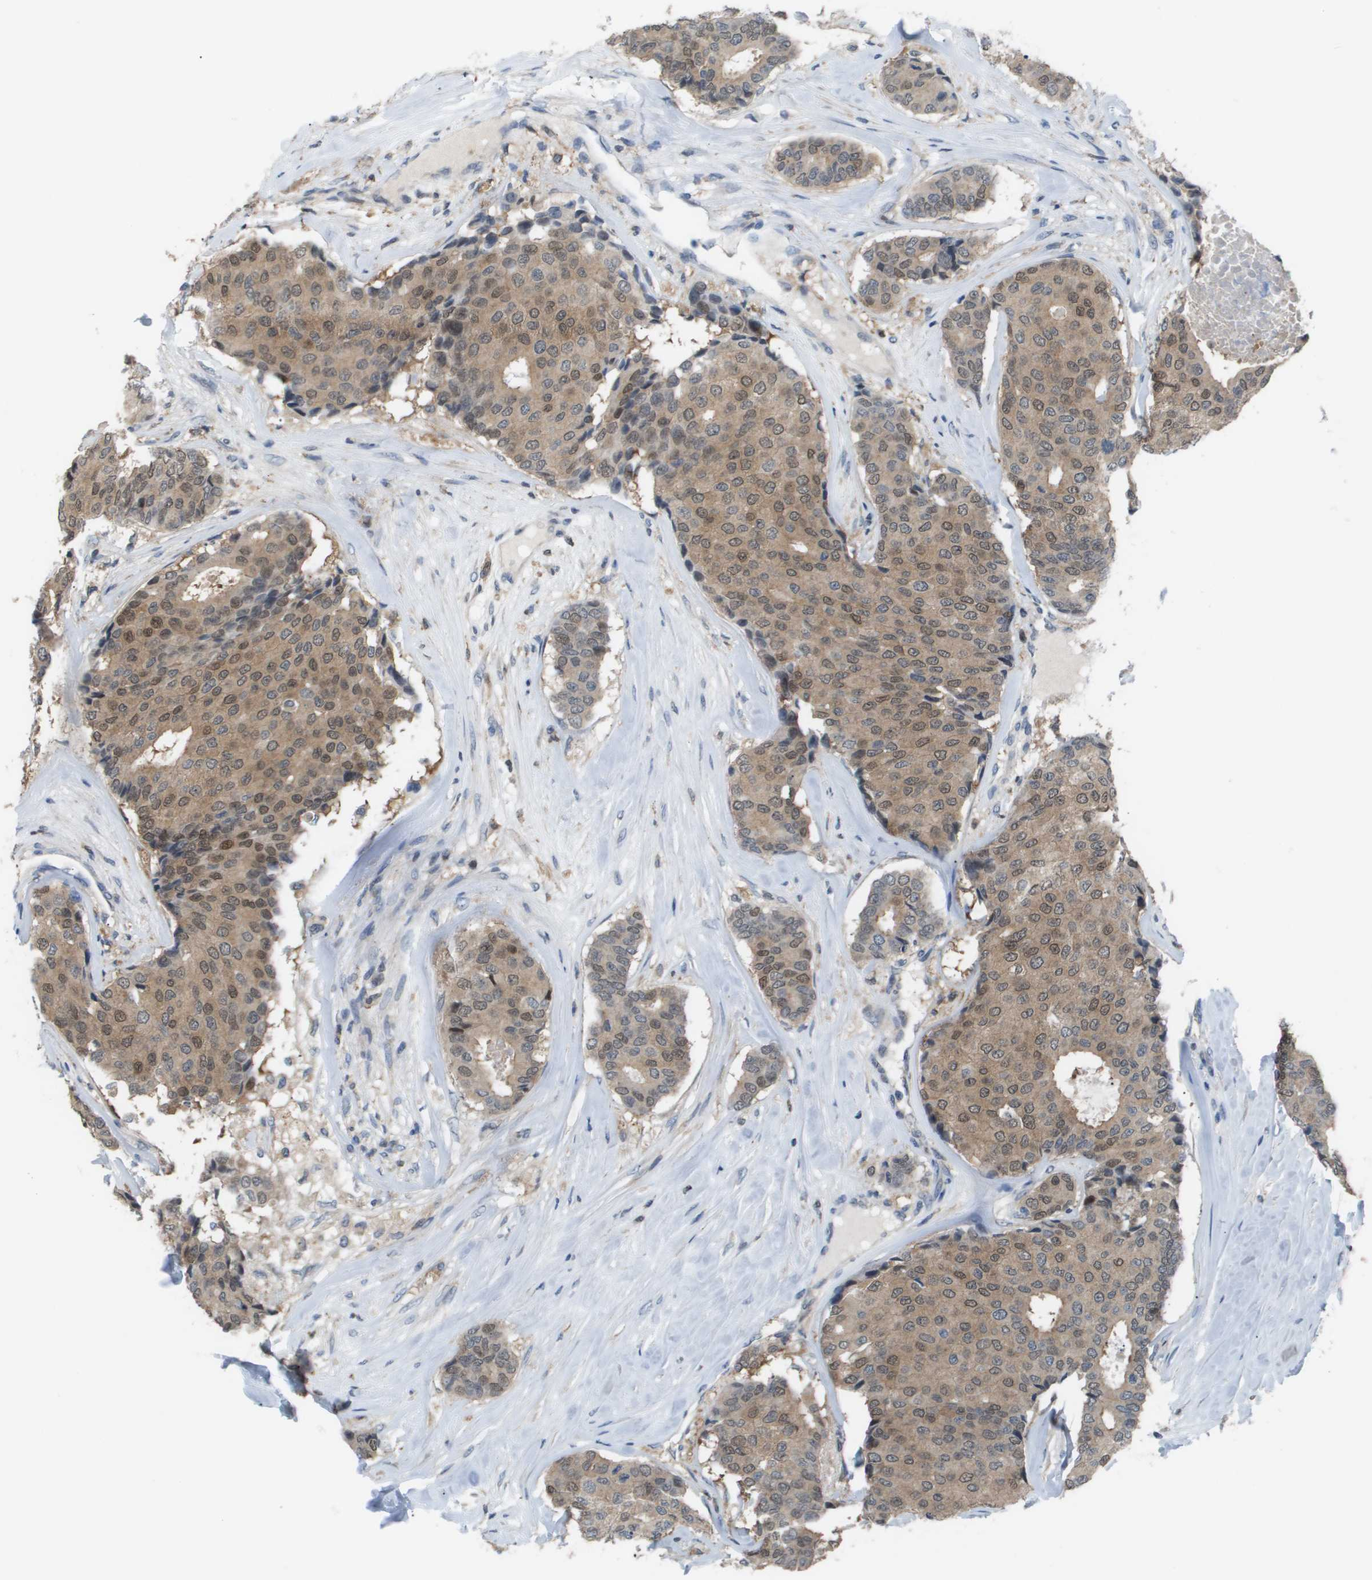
{"staining": {"intensity": "weak", "quantity": ">75%", "location": "cytoplasmic/membranous,nuclear"}, "tissue": "breast cancer", "cell_type": "Tumor cells", "image_type": "cancer", "snomed": [{"axis": "morphology", "description": "Duct carcinoma"}, {"axis": "topography", "description": "Breast"}], "caption": "About >75% of tumor cells in human breast cancer show weak cytoplasmic/membranous and nuclear protein positivity as visualized by brown immunohistochemical staining.", "gene": "AKR1A1", "patient": {"sex": "female", "age": 75}}